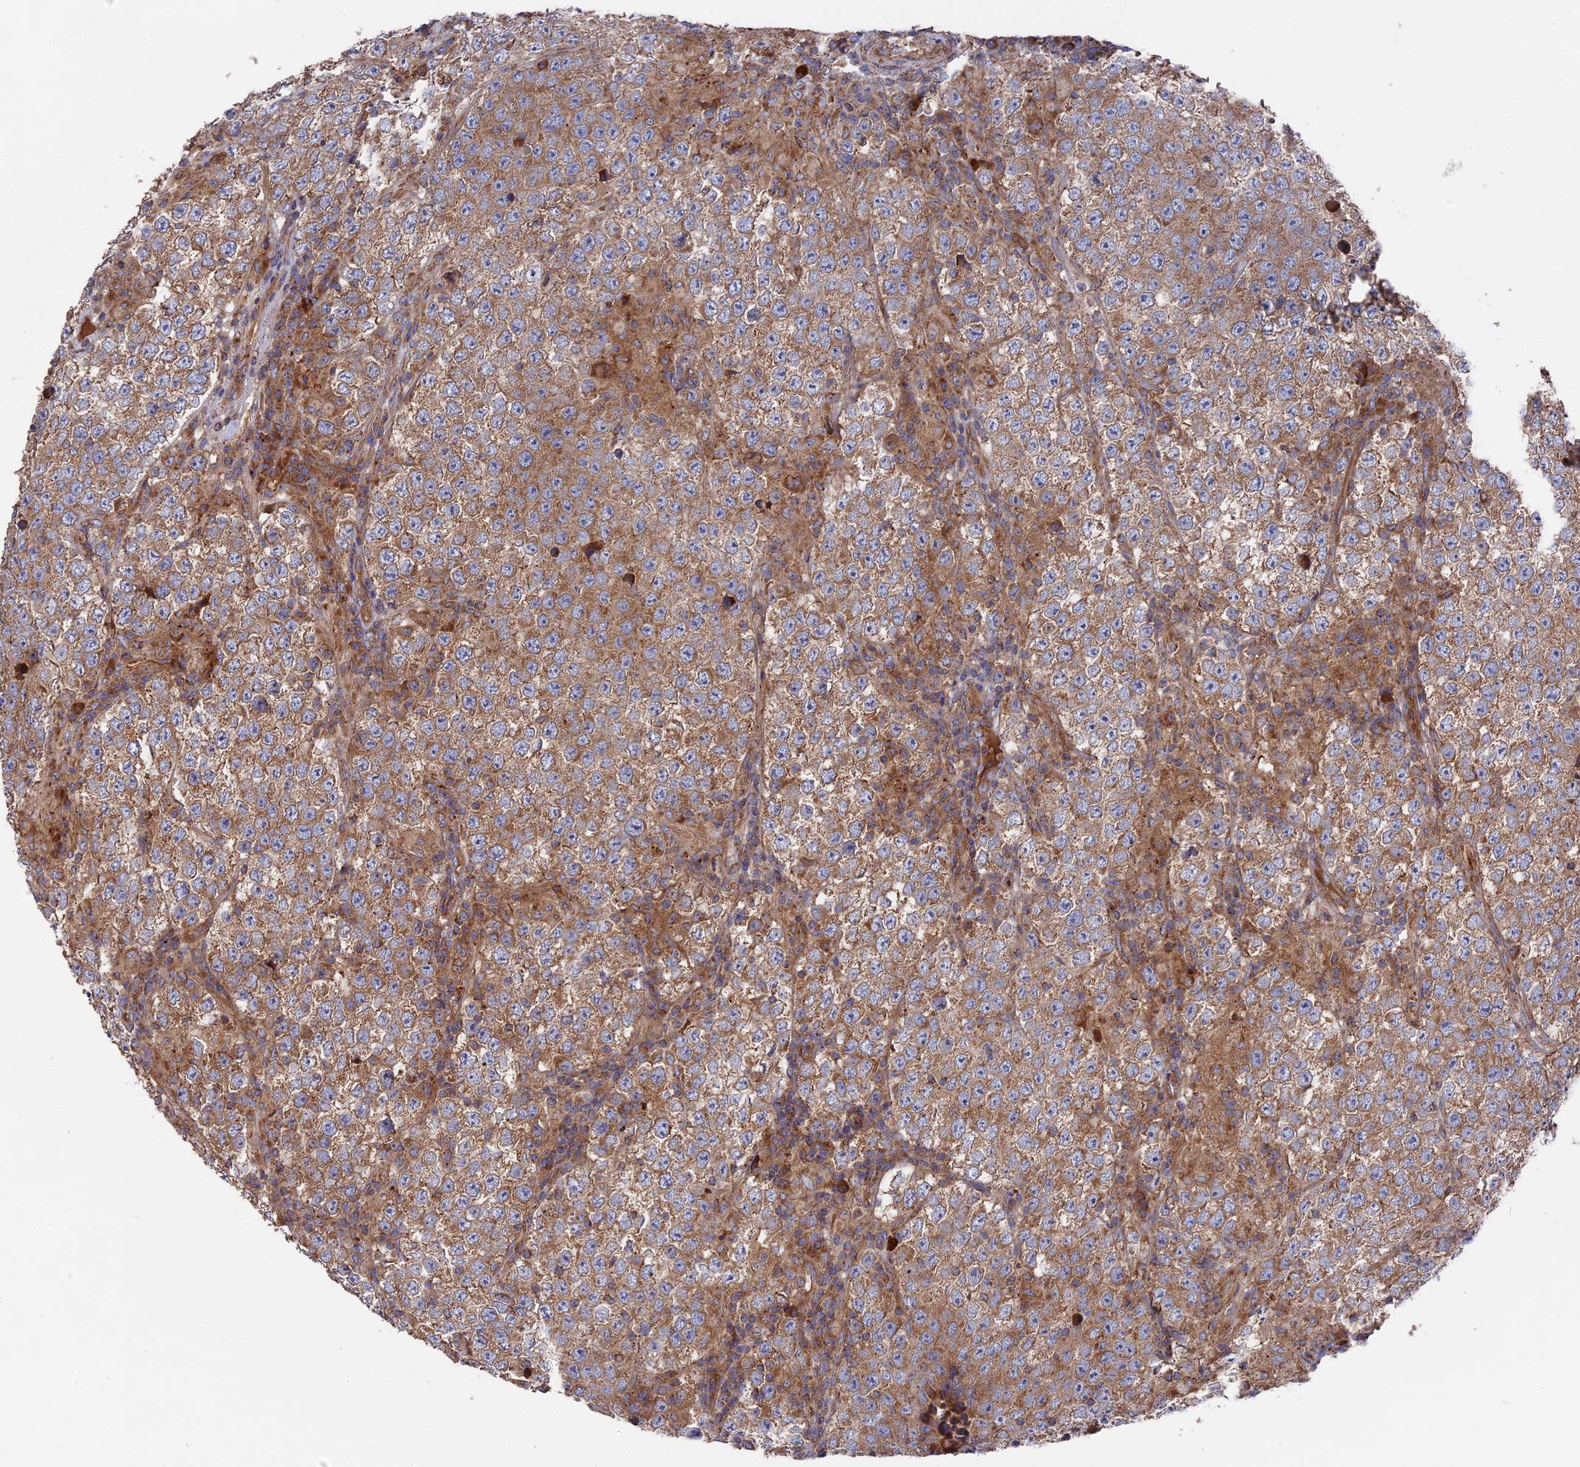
{"staining": {"intensity": "moderate", "quantity": ">75%", "location": "cytoplasmic/membranous"}, "tissue": "testis cancer", "cell_type": "Tumor cells", "image_type": "cancer", "snomed": [{"axis": "morphology", "description": "Normal tissue, NOS"}, {"axis": "morphology", "description": "Urothelial carcinoma, High grade"}, {"axis": "morphology", "description": "Seminoma, NOS"}, {"axis": "morphology", "description": "Carcinoma, Embryonal, NOS"}, {"axis": "topography", "description": "Urinary bladder"}, {"axis": "topography", "description": "Testis"}], "caption": "The immunohistochemical stain highlights moderate cytoplasmic/membranous expression in tumor cells of testis cancer (embryonal carcinoma) tissue. The staining was performed using DAB (3,3'-diaminobenzidine), with brown indicating positive protein expression. Nuclei are stained blue with hematoxylin.", "gene": "TELO2", "patient": {"sex": "male", "age": 41}}